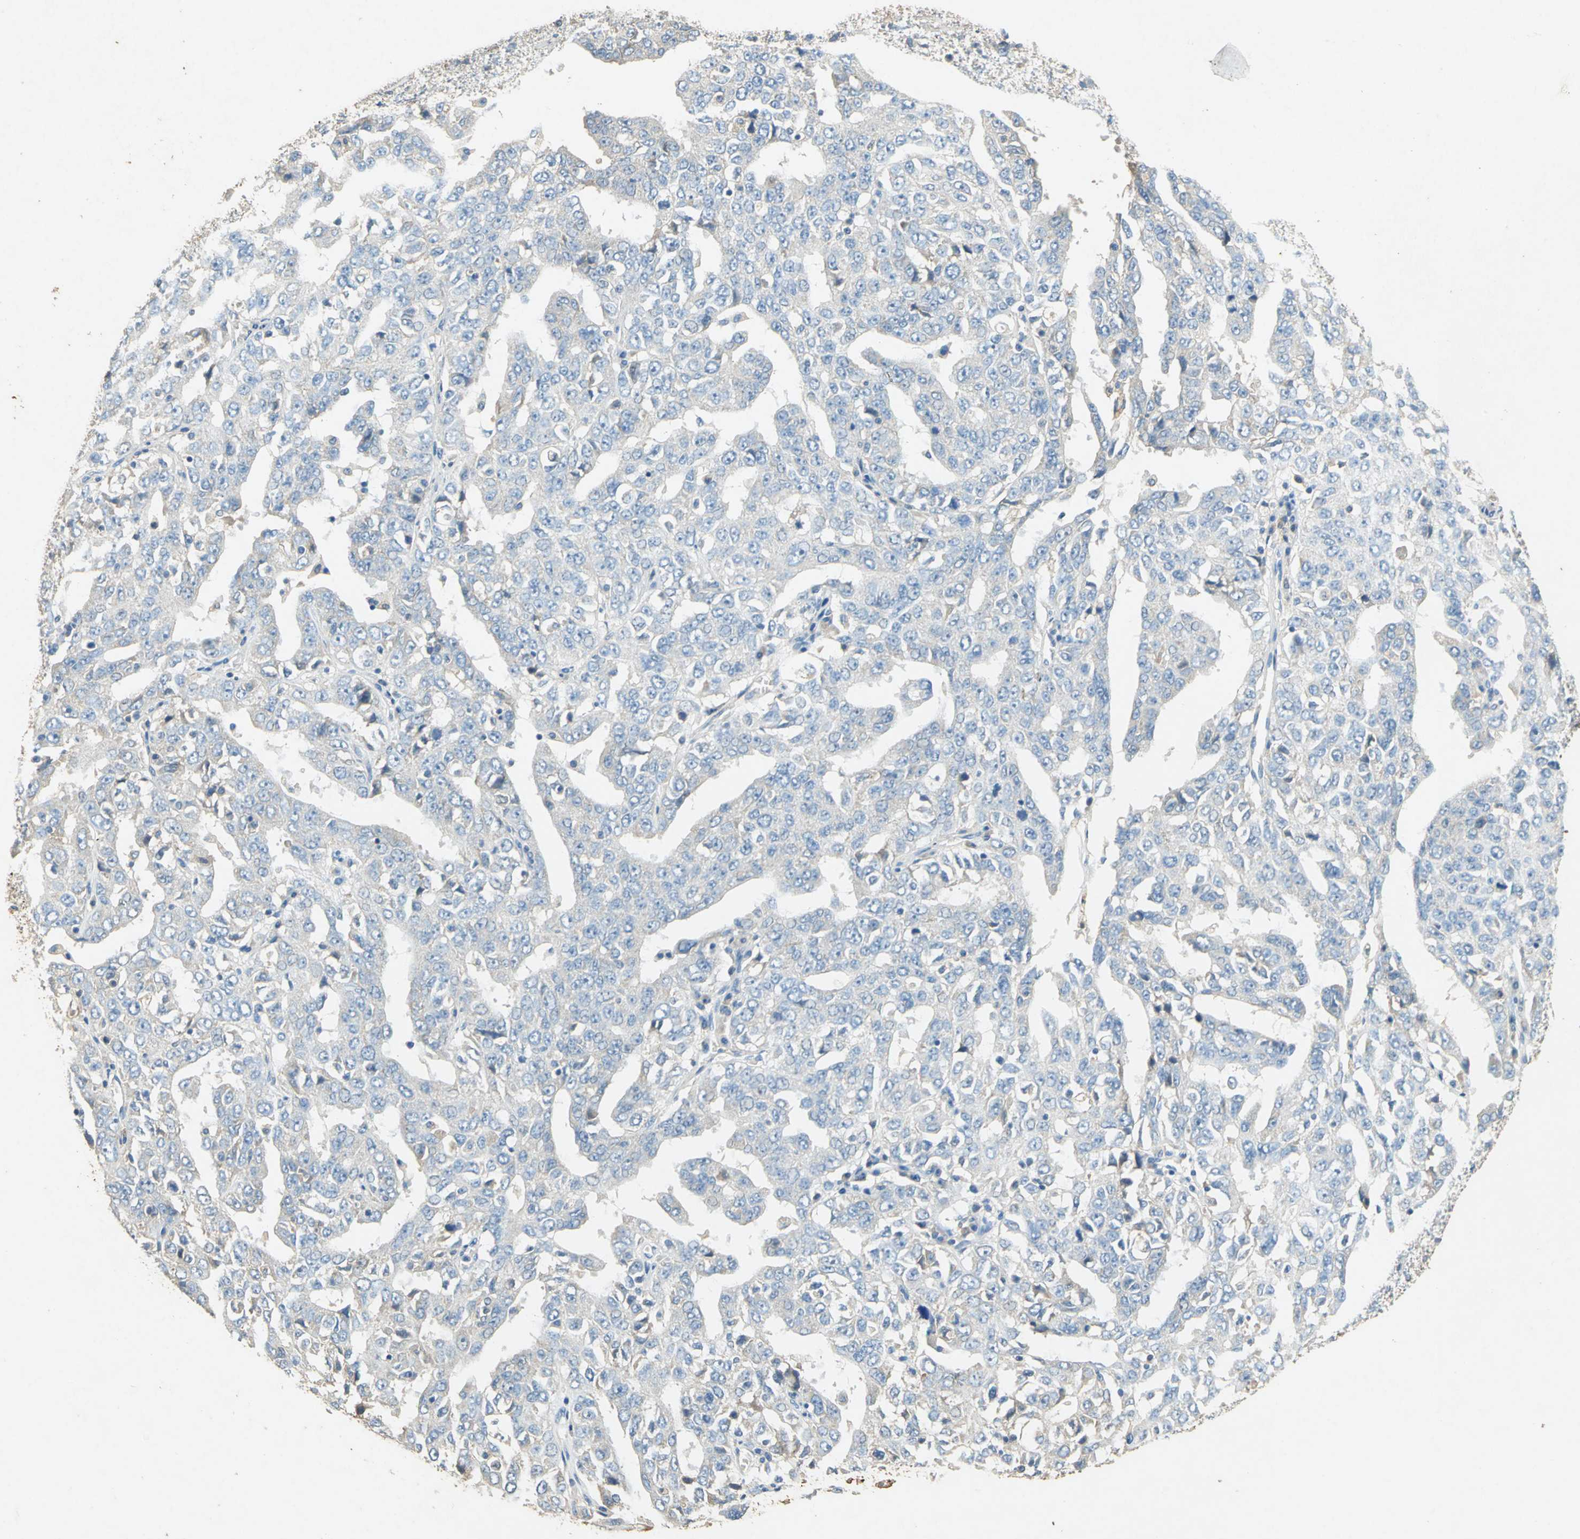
{"staining": {"intensity": "weak", "quantity": "25%-75%", "location": "cytoplasmic/membranous"}, "tissue": "ovarian cancer", "cell_type": "Tumor cells", "image_type": "cancer", "snomed": [{"axis": "morphology", "description": "Carcinoma, endometroid"}, {"axis": "topography", "description": "Ovary"}], "caption": "Ovarian endometroid carcinoma stained with IHC exhibits weak cytoplasmic/membranous expression in about 25%-75% of tumor cells.", "gene": "ADAMTS5", "patient": {"sex": "female", "age": 62}}